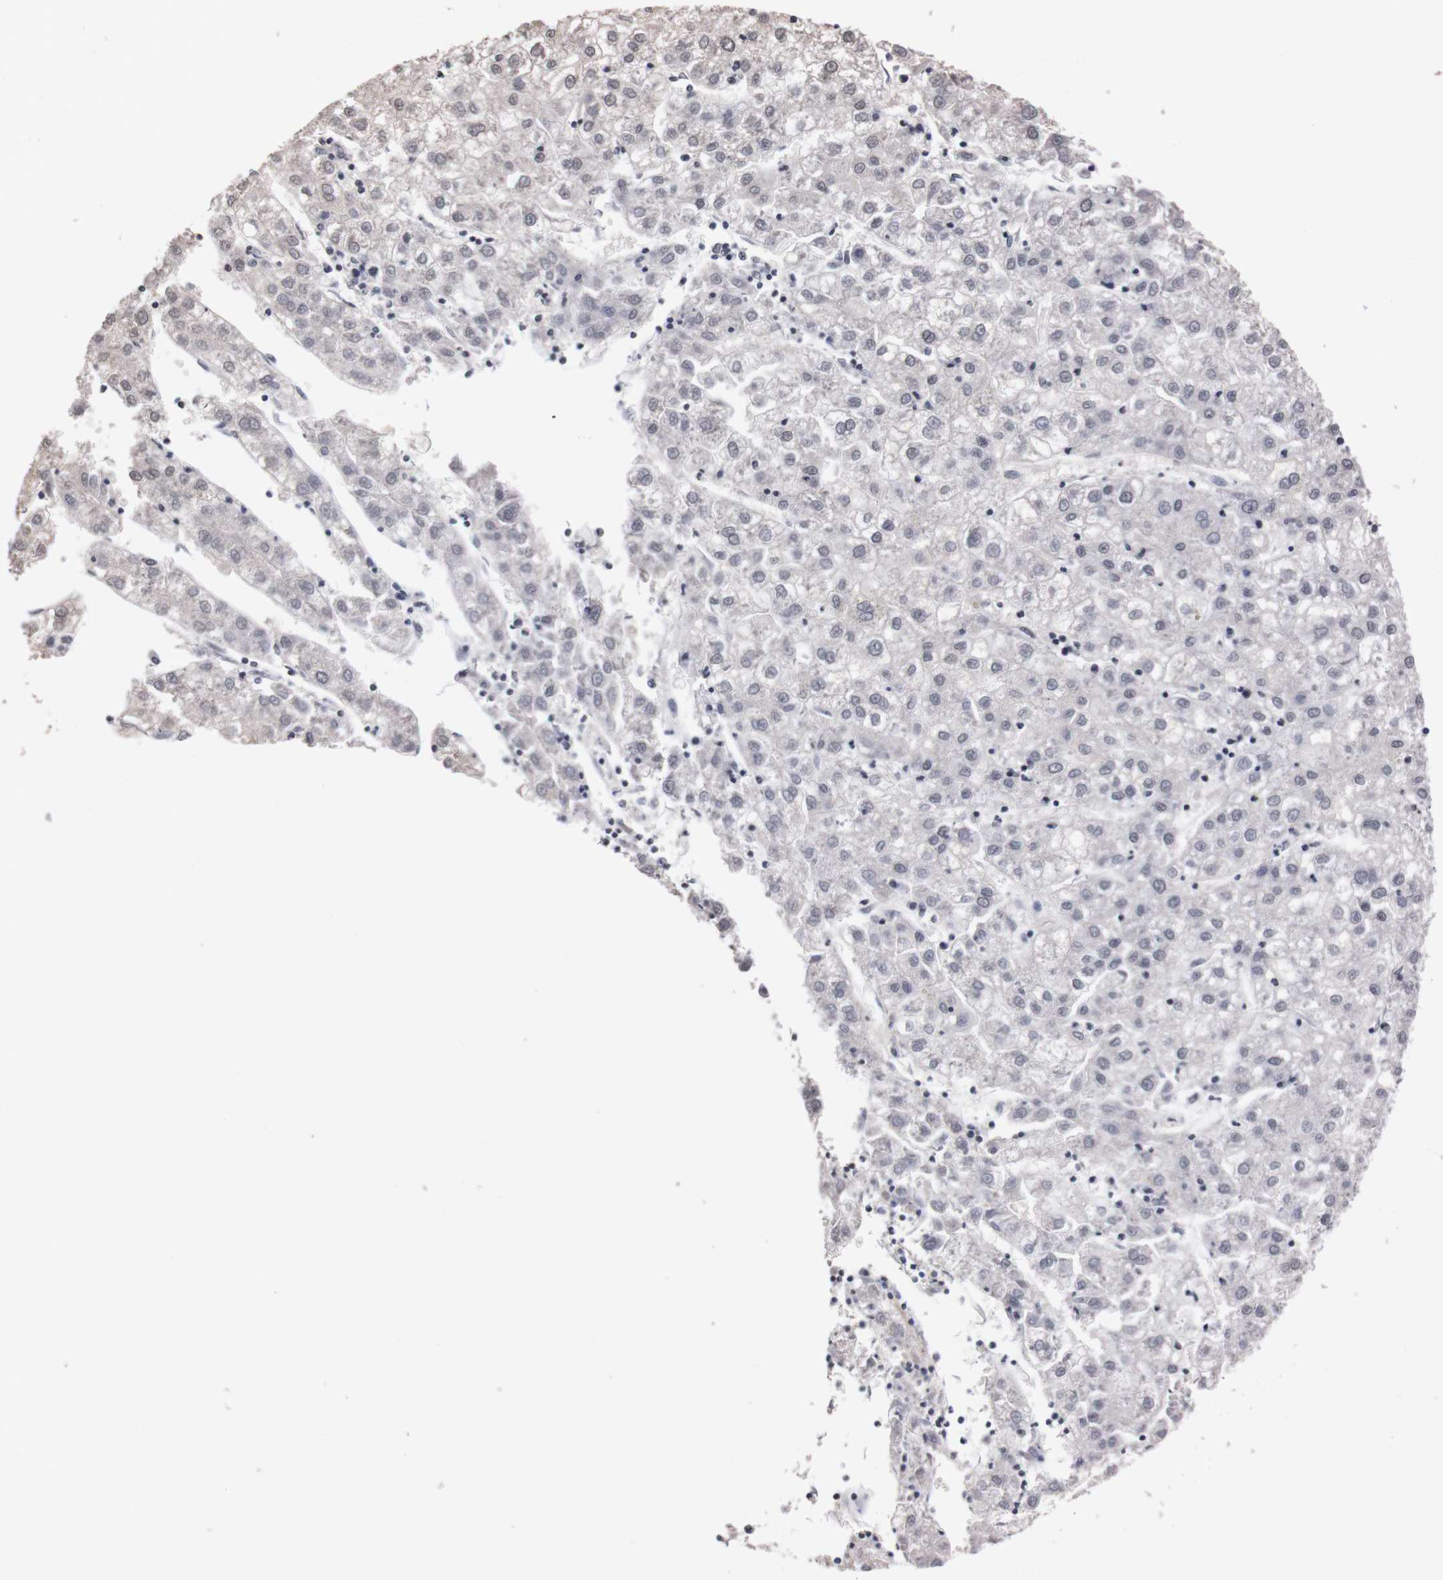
{"staining": {"intensity": "negative", "quantity": "none", "location": "none"}, "tissue": "liver cancer", "cell_type": "Tumor cells", "image_type": "cancer", "snomed": [{"axis": "morphology", "description": "Carcinoma, Hepatocellular, NOS"}, {"axis": "topography", "description": "Liver"}], "caption": "Histopathology image shows no significant protein positivity in tumor cells of hepatocellular carcinoma (liver). (DAB immunohistochemistry (IHC) with hematoxylin counter stain).", "gene": "TNFRSF21", "patient": {"sex": "male", "age": 72}}